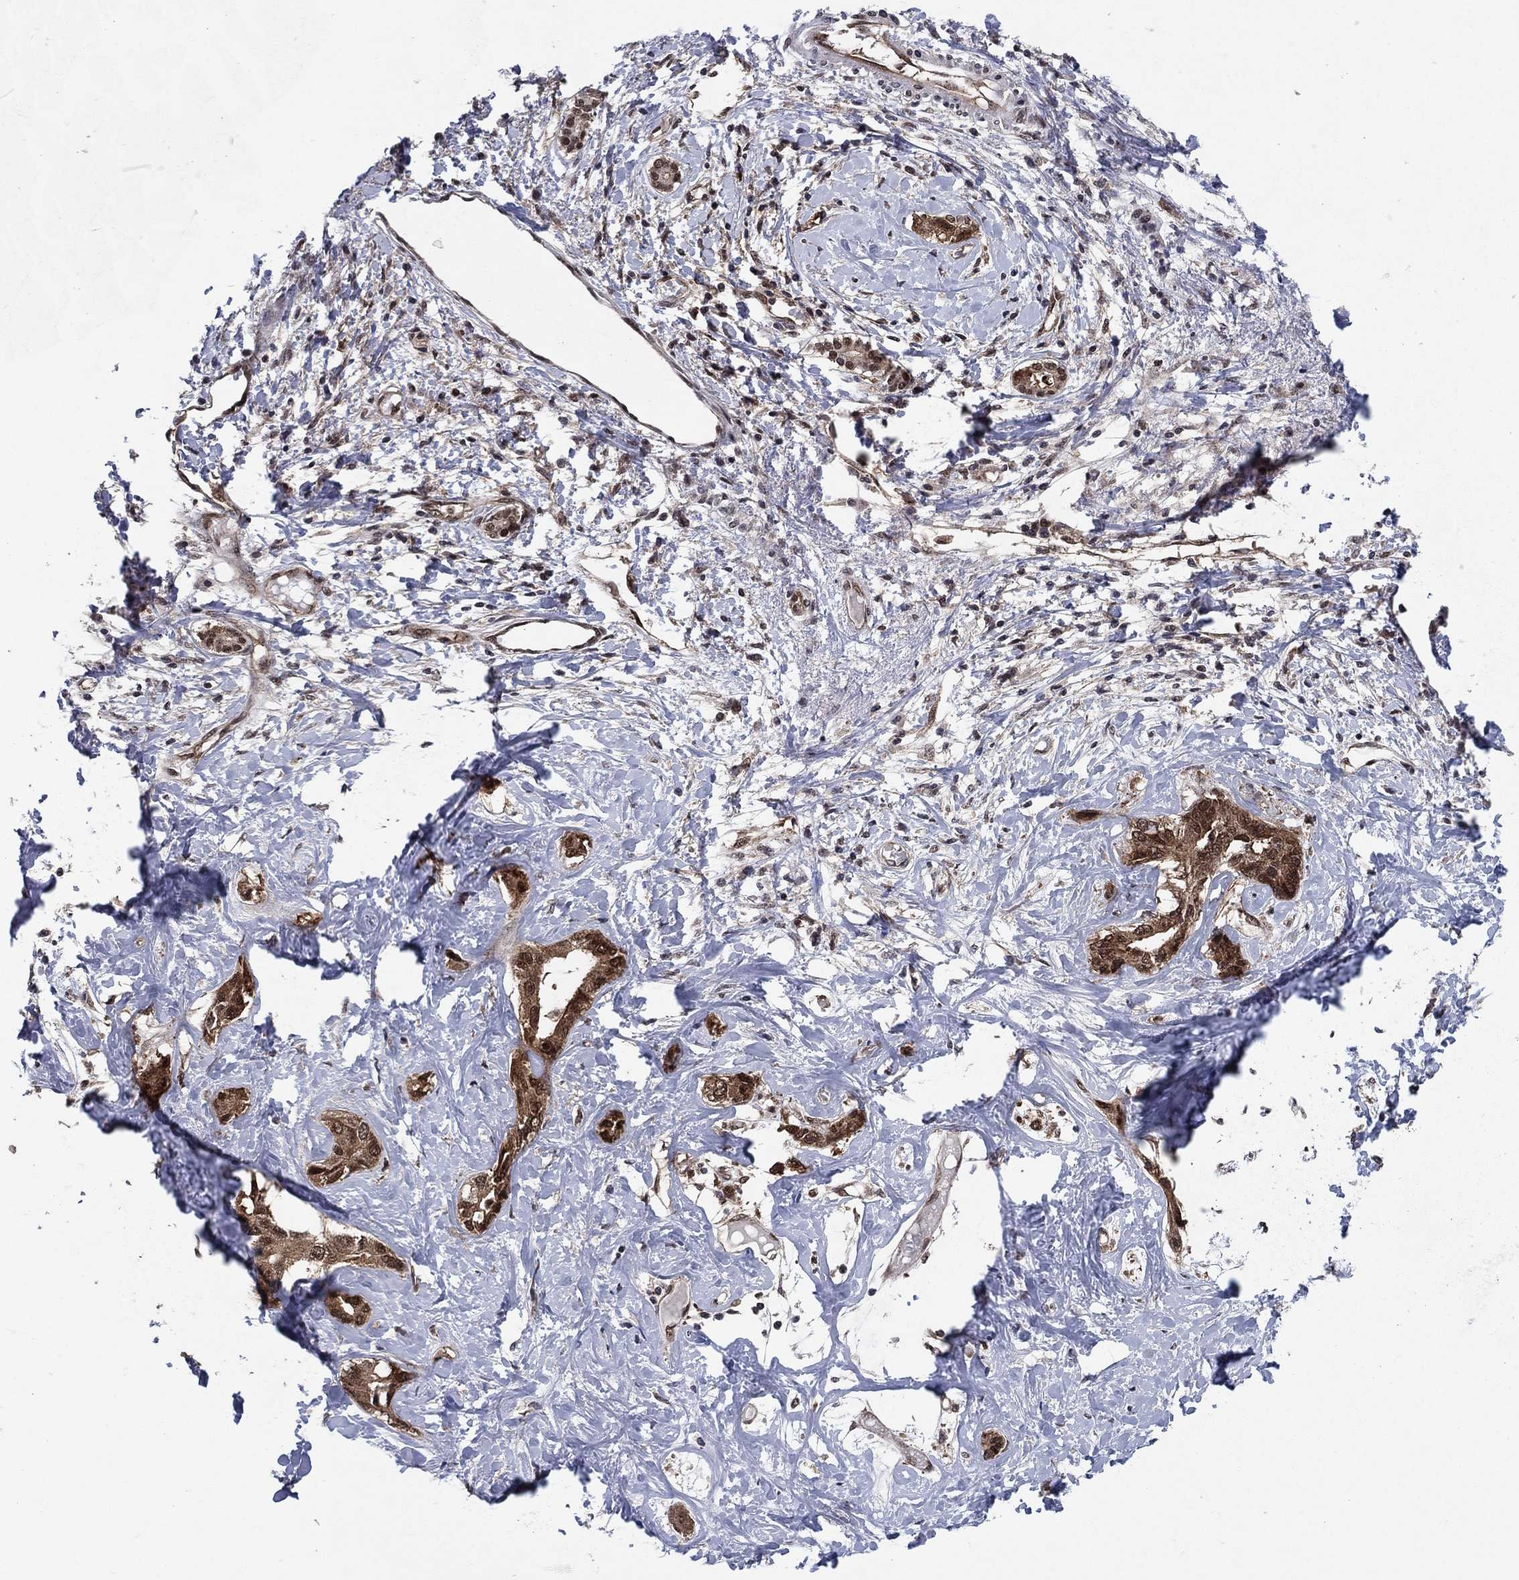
{"staining": {"intensity": "strong", "quantity": ">75%", "location": "cytoplasmic/membranous,nuclear"}, "tissue": "liver cancer", "cell_type": "Tumor cells", "image_type": "cancer", "snomed": [{"axis": "morphology", "description": "Cholangiocarcinoma"}, {"axis": "topography", "description": "Liver"}], "caption": "This is a histology image of immunohistochemistry (IHC) staining of cholangiocarcinoma (liver), which shows strong staining in the cytoplasmic/membranous and nuclear of tumor cells.", "gene": "DNAJA1", "patient": {"sex": "male", "age": 59}}